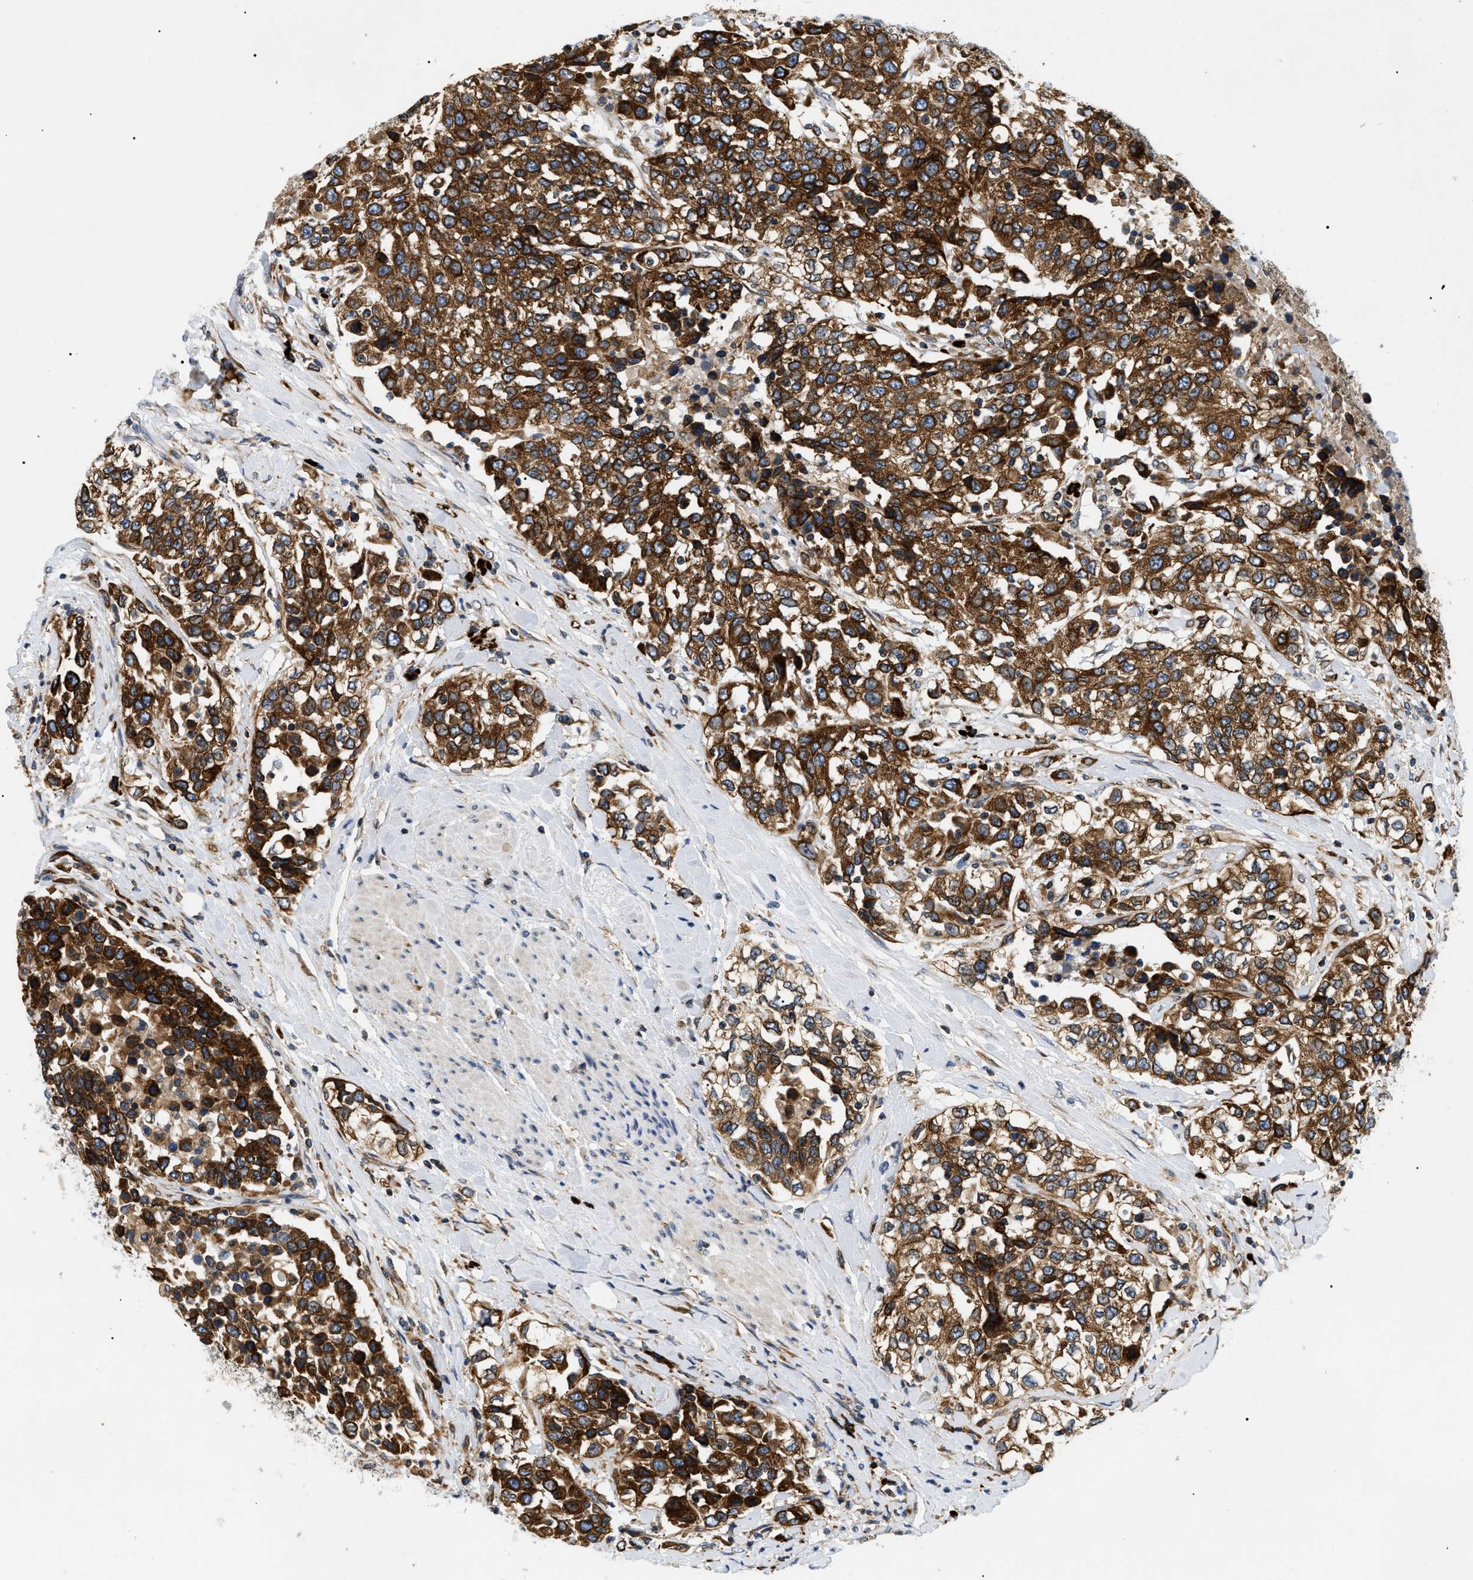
{"staining": {"intensity": "strong", "quantity": ">75%", "location": "cytoplasmic/membranous"}, "tissue": "urothelial cancer", "cell_type": "Tumor cells", "image_type": "cancer", "snomed": [{"axis": "morphology", "description": "Urothelial carcinoma, High grade"}, {"axis": "topography", "description": "Urinary bladder"}], "caption": "Urothelial carcinoma (high-grade) stained with a brown dye reveals strong cytoplasmic/membranous positive expression in about >75% of tumor cells.", "gene": "DERL1", "patient": {"sex": "female", "age": 80}}